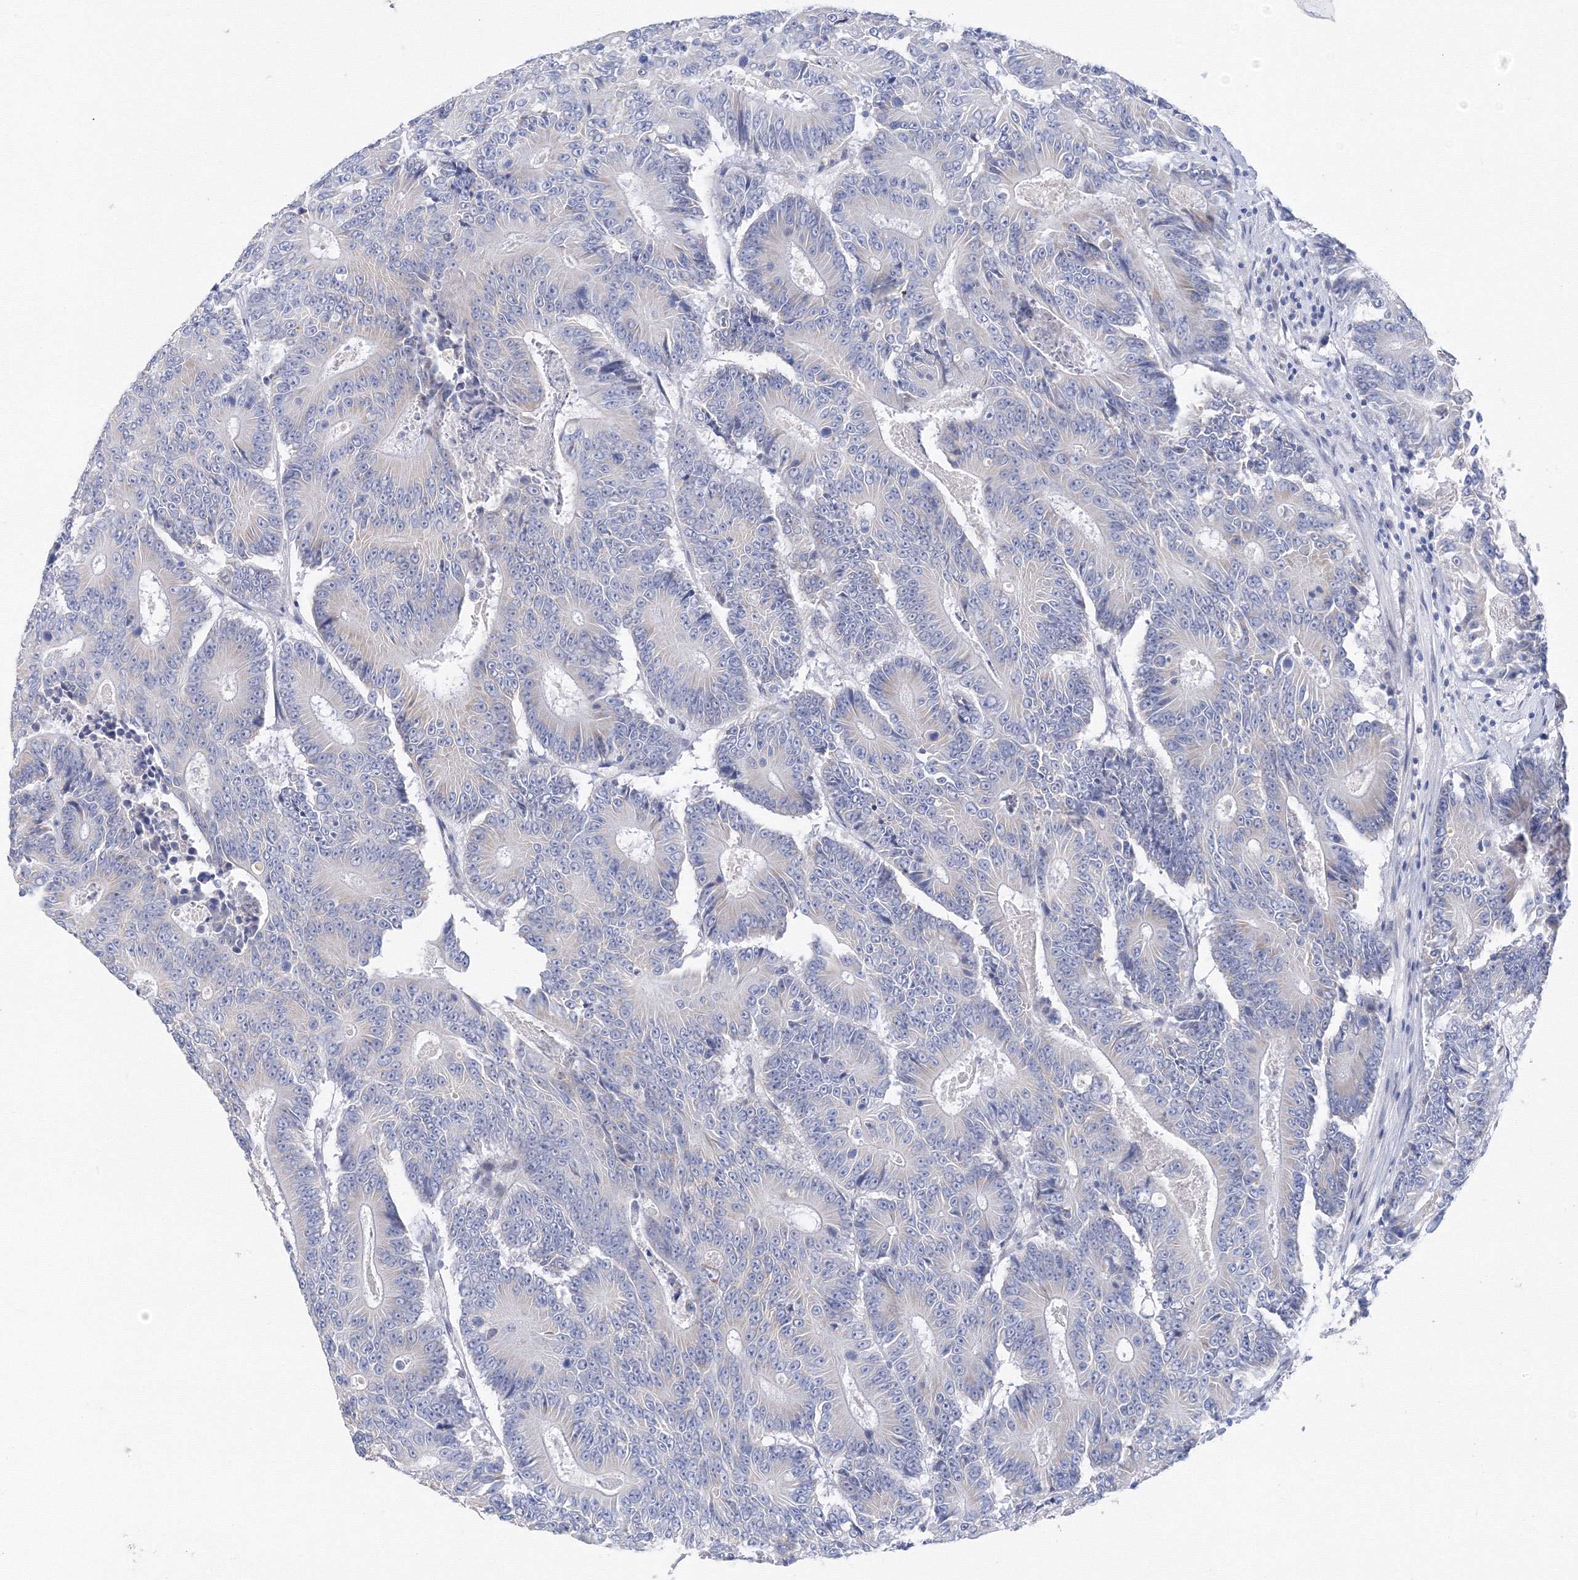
{"staining": {"intensity": "negative", "quantity": "none", "location": "none"}, "tissue": "colorectal cancer", "cell_type": "Tumor cells", "image_type": "cancer", "snomed": [{"axis": "morphology", "description": "Adenocarcinoma, NOS"}, {"axis": "topography", "description": "Colon"}], "caption": "Colorectal cancer (adenocarcinoma) was stained to show a protein in brown. There is no significant positivity in tumor cells.", "gene": "TAMM41", "patient": {"sex": "male", "age": 83}}